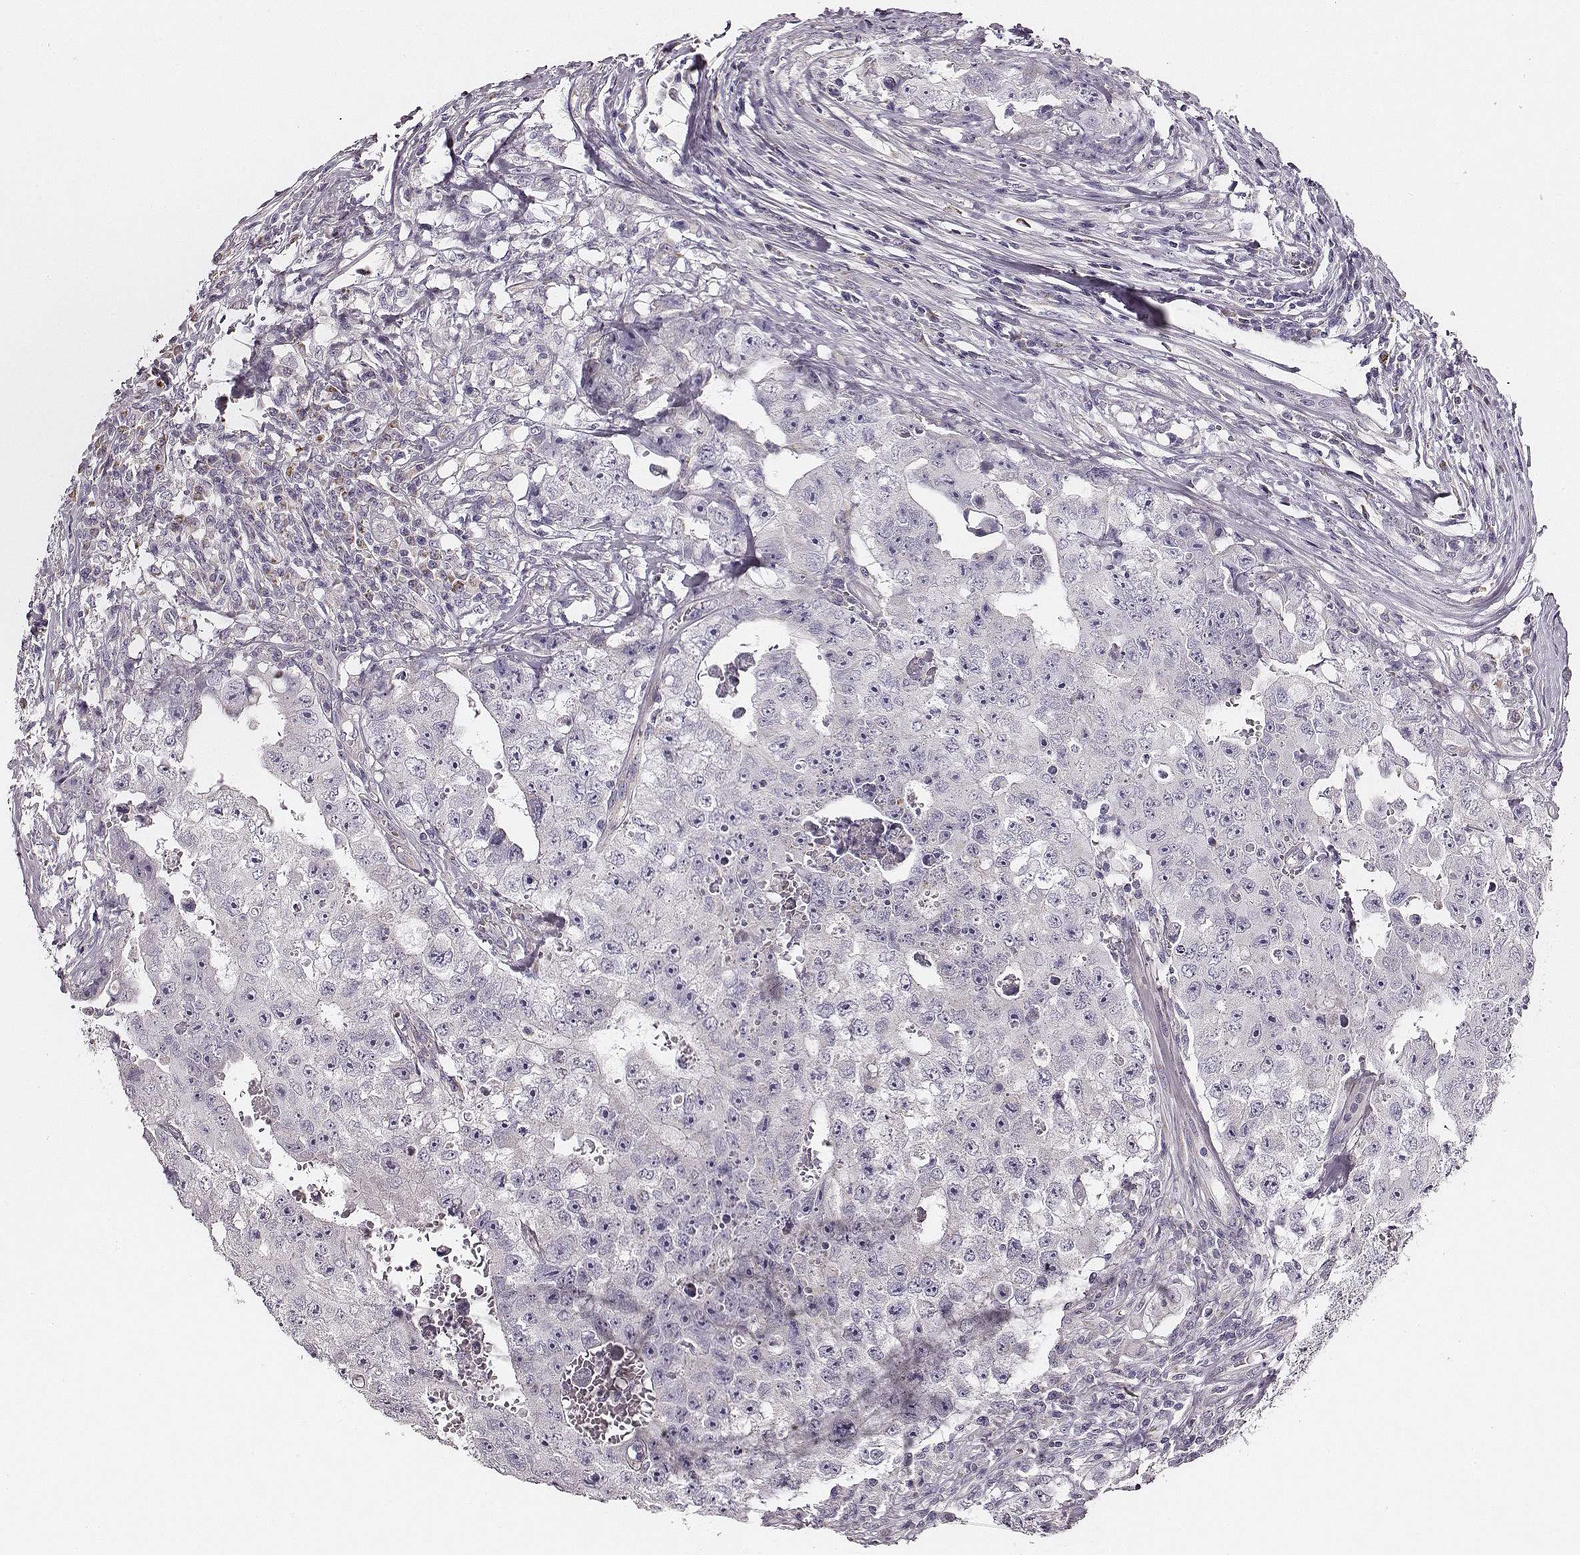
{"staining": {"intensity": "negative", "quantity": "none", "location": "none"}, "tissue": "testis cancer", "cell_type": "Tumor cells", "image_type": "cancer", "snomed": [{"axis": "morphology", "description": "Carcinoma, Embryonal, NOS"}, {"axis": "topography", "description": "Testis"}], "caption": "Immunohistochemistry (IHC) of human testis embryonal carcinoma displays no staining in tumor cells. (Brightfield microscopy of DAB (3,3'-diaminobenzidine) immunohistochemistry (IHC) at high magnification).", "gene": "UBL4B", "patient": {"sex": "male", "age": 36}}